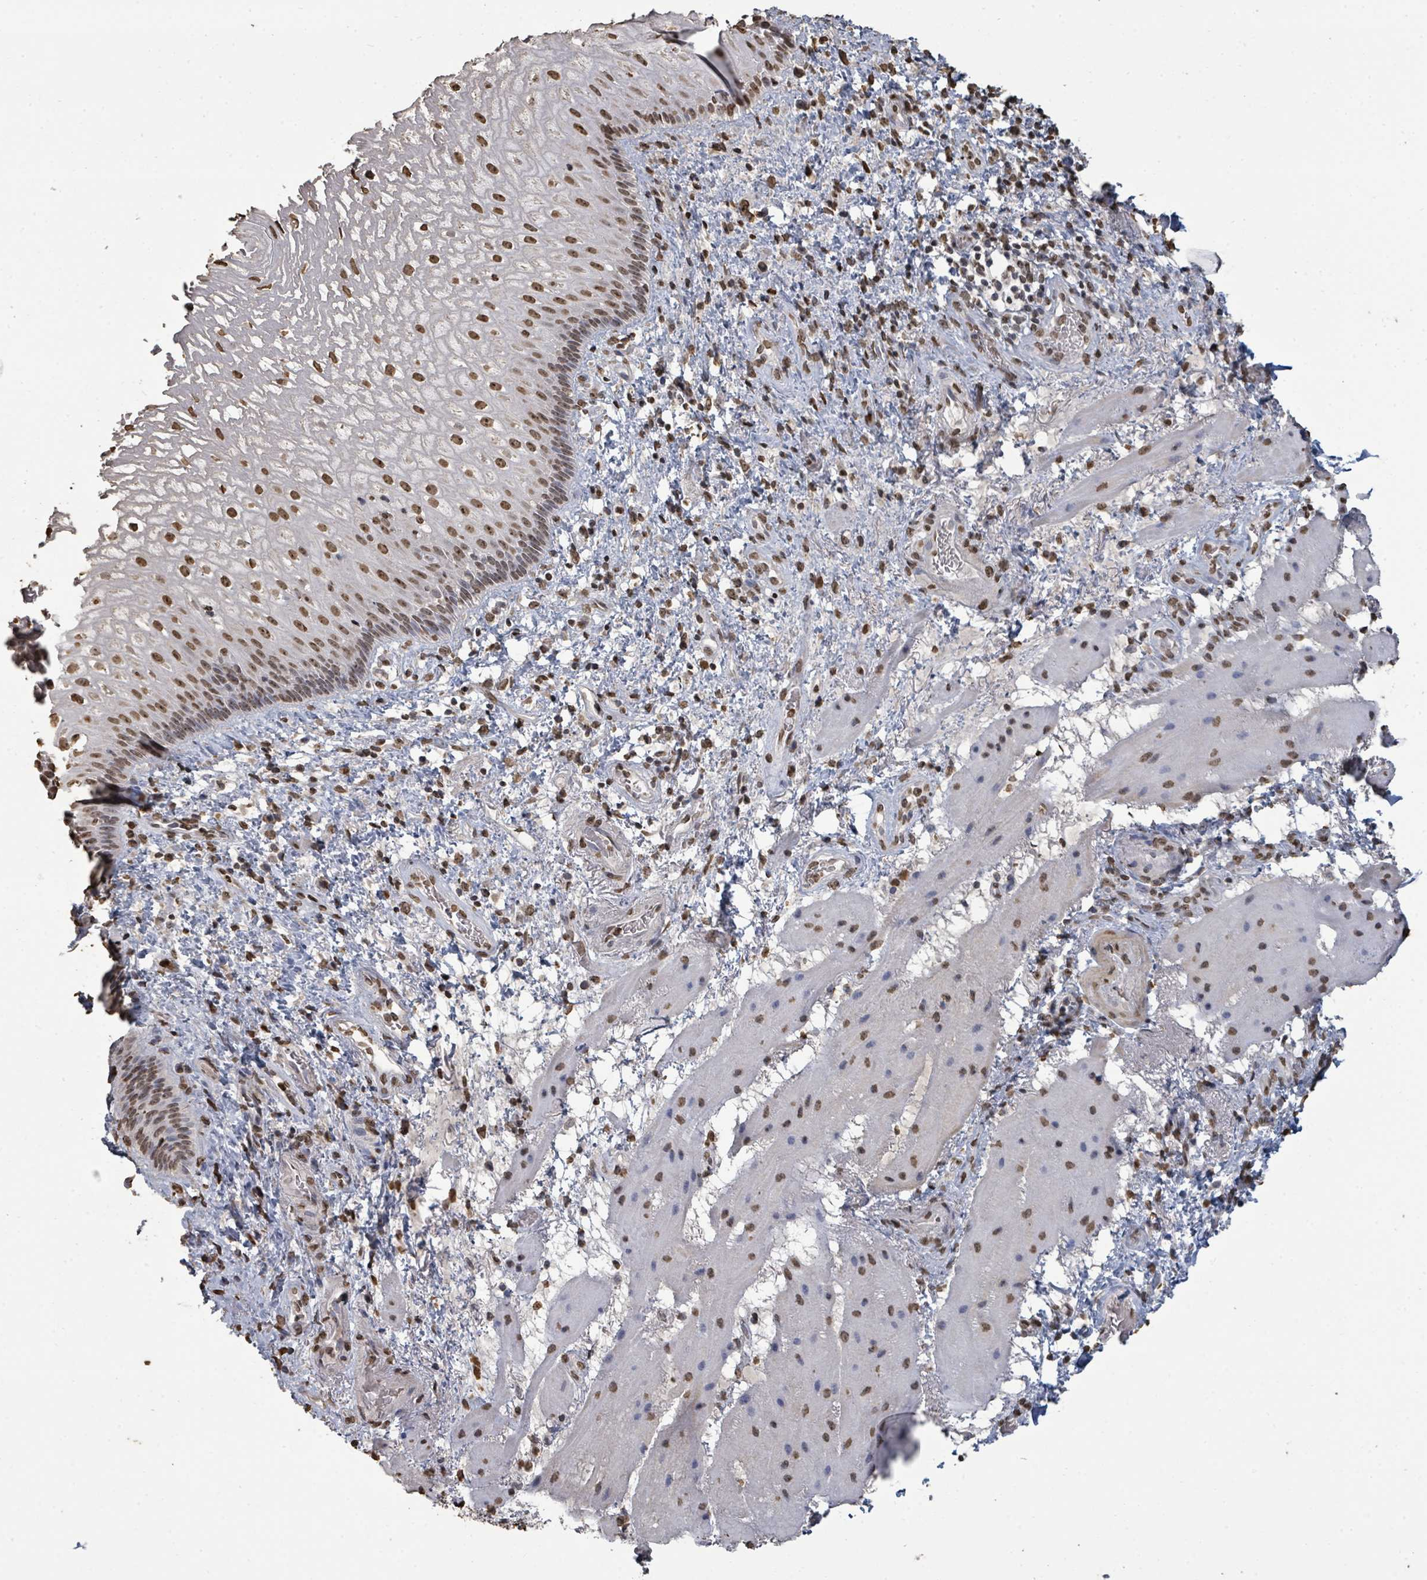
{"staining": {"intensity": "moderate", "quantity": ">75%", "location": "nuclear"}, "tissue": "esophagus", "cell_type": "Squamous epithelial cells", "image_type": "normal", "snomed": [{"axis": "morphology", "description": "Normal tissue, NOS"}, {"axis": "topography", "description": "Esophagus"}], "caption": "High-power microscopy captured an immunohistochemistry (IHC) image of benign esophagus, revealing moderate nuclear positivity in about >75% of squamous epithelial cells. (Stains: DAB (3,3'-diaminobenzidine) in brown, nuclei in blue, Microscopy: brightfield microscopy at high magnification).", "gene": "MRPS12", "patient": {"sex": "female", "age": 75}}